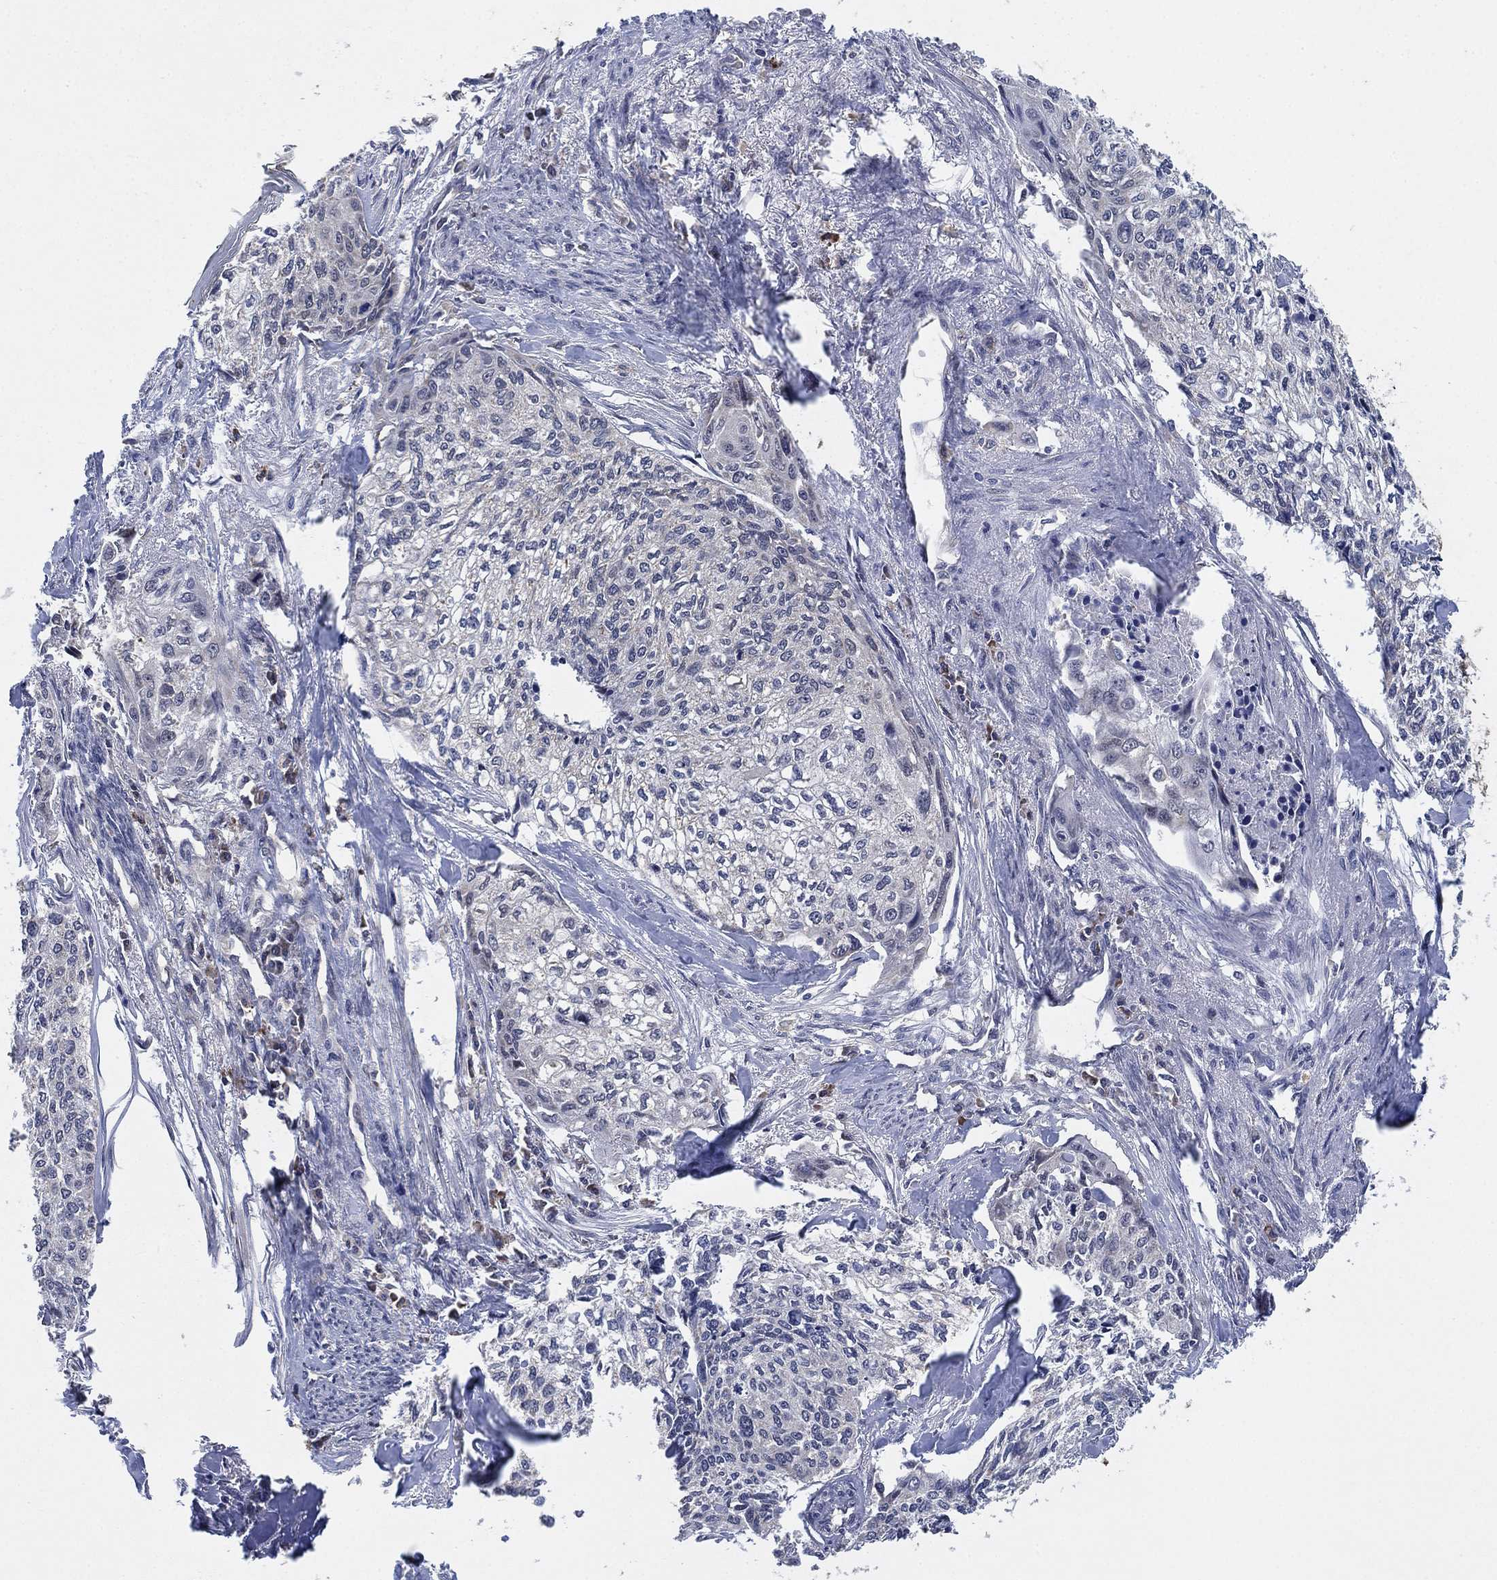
{"staining": {"intensity": "negative", "quantity": "none", "location": "none"}, "tissue": "cervical cancer", "cell_type": "Tumor cells", "image_type": "cancer", "snomed": [{"axis": "morphology", "description": "Squamous cell carcinoma, NOS"}, {"axis": "topography", "description": "Cervix"}], "caption": "Immunohistochemistry (IHC) micrograph of neoplastic tissue: cervical cancer stained with DAB (3,3'-diaminobenzidine) exhibits no significant protein staining in tumor cells. (DAB immunohistochemistry (IHC) visualized using brightfield microscopy, high magnification).", "gene": "FES", "patient": {"sex": "female", "age": 58}}